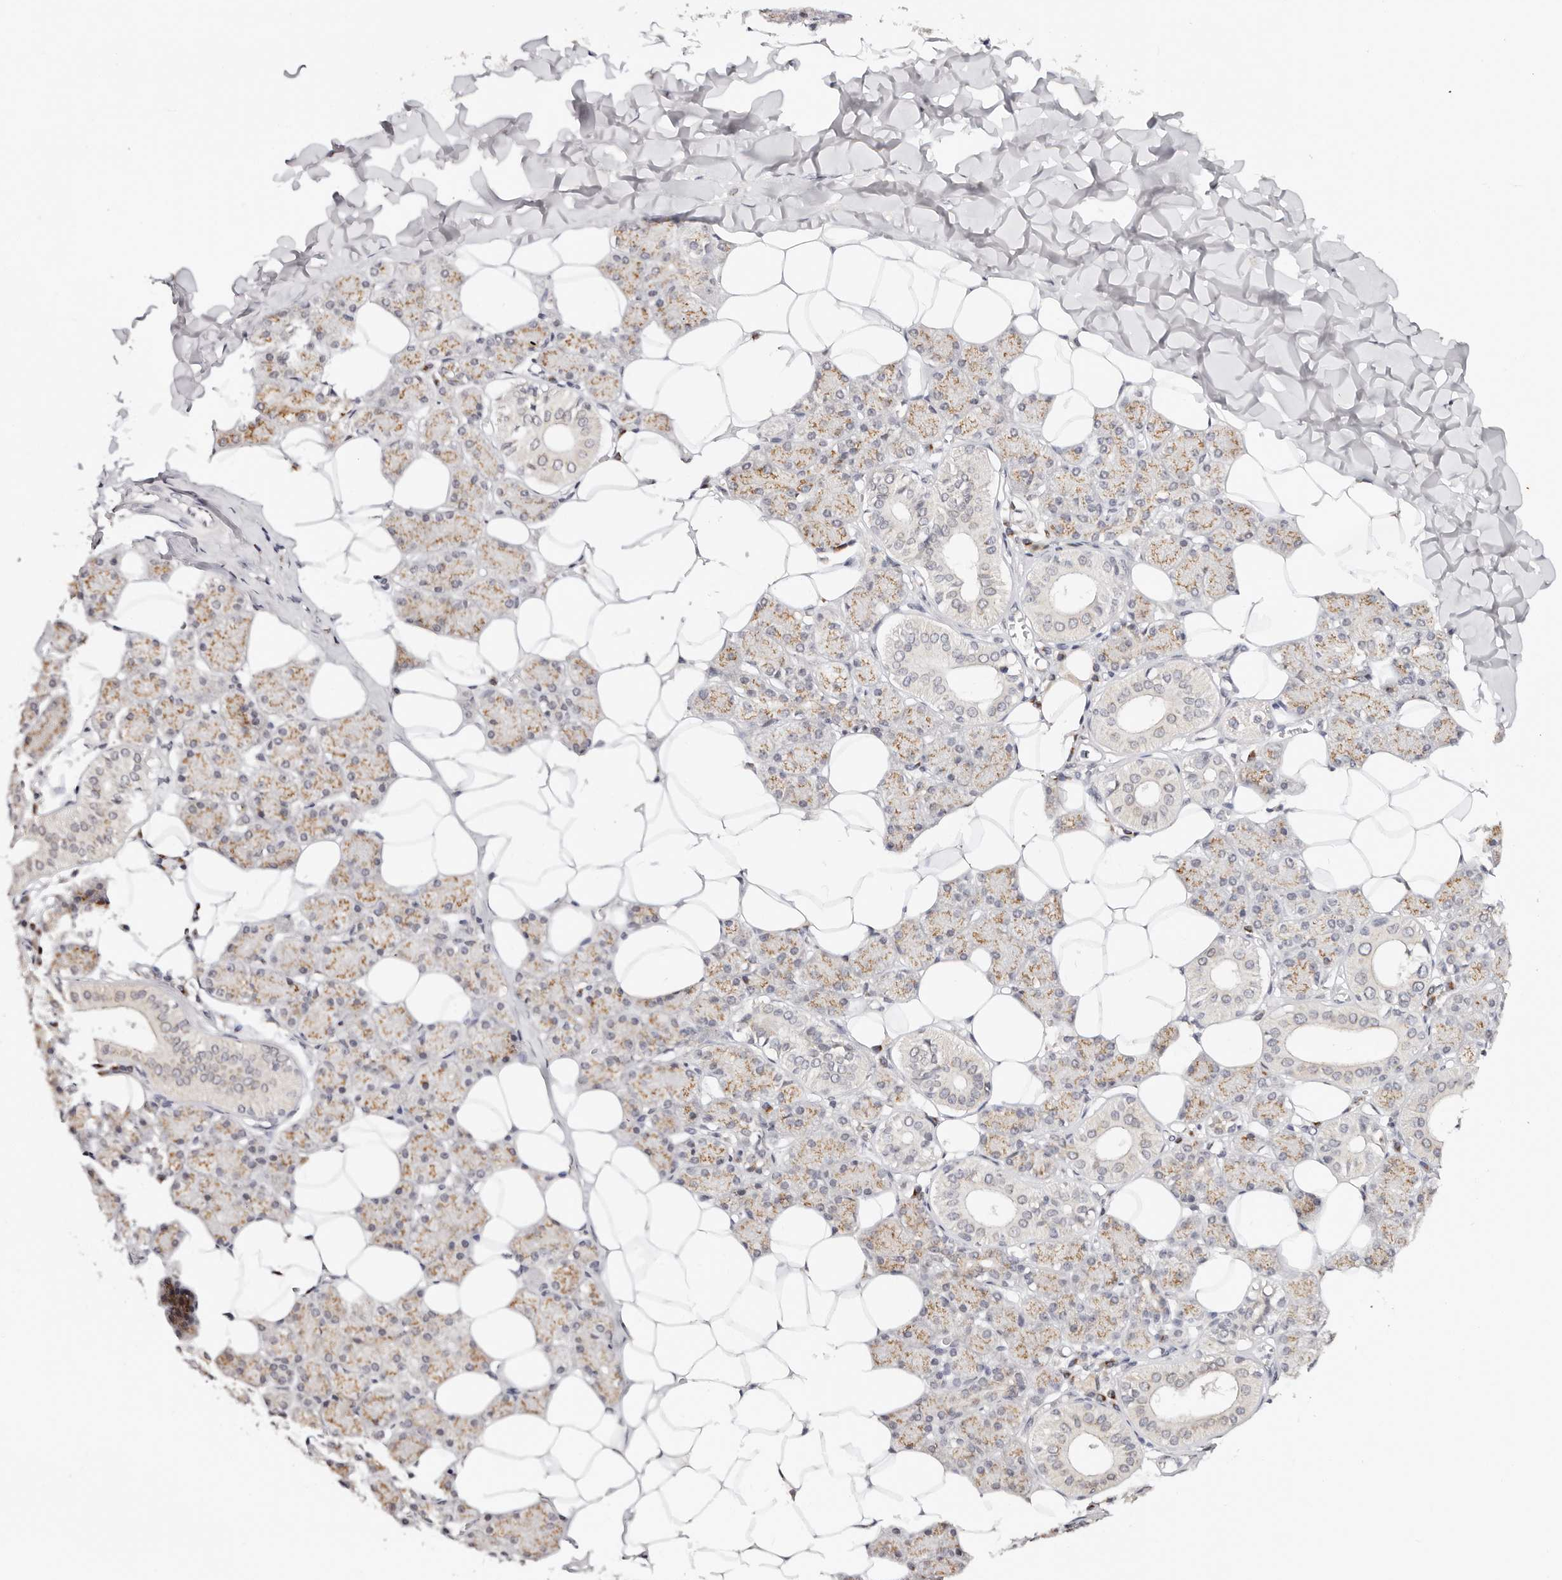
{"staining": {"intensity": "moderate", "quantity": "25%-75%", "location": "cytoplasmic/membranous"}, "tissue": "salivary gland", "cell_type": "Glandular cells", "image_type": "normal", "snomed": [{"axis": "morphology", "description": "Normal tissue, NOS"}, {"axis": "topography", "description": "Salivary gland"}], "caption": "Protein staining demonstrates moderate cytoplasmic/membranous positivity in about 25%-75% of glandular cells in normal salivary gland.", "gene": "VIPAS39", "patient": {"sex": "female", "age": 33}}